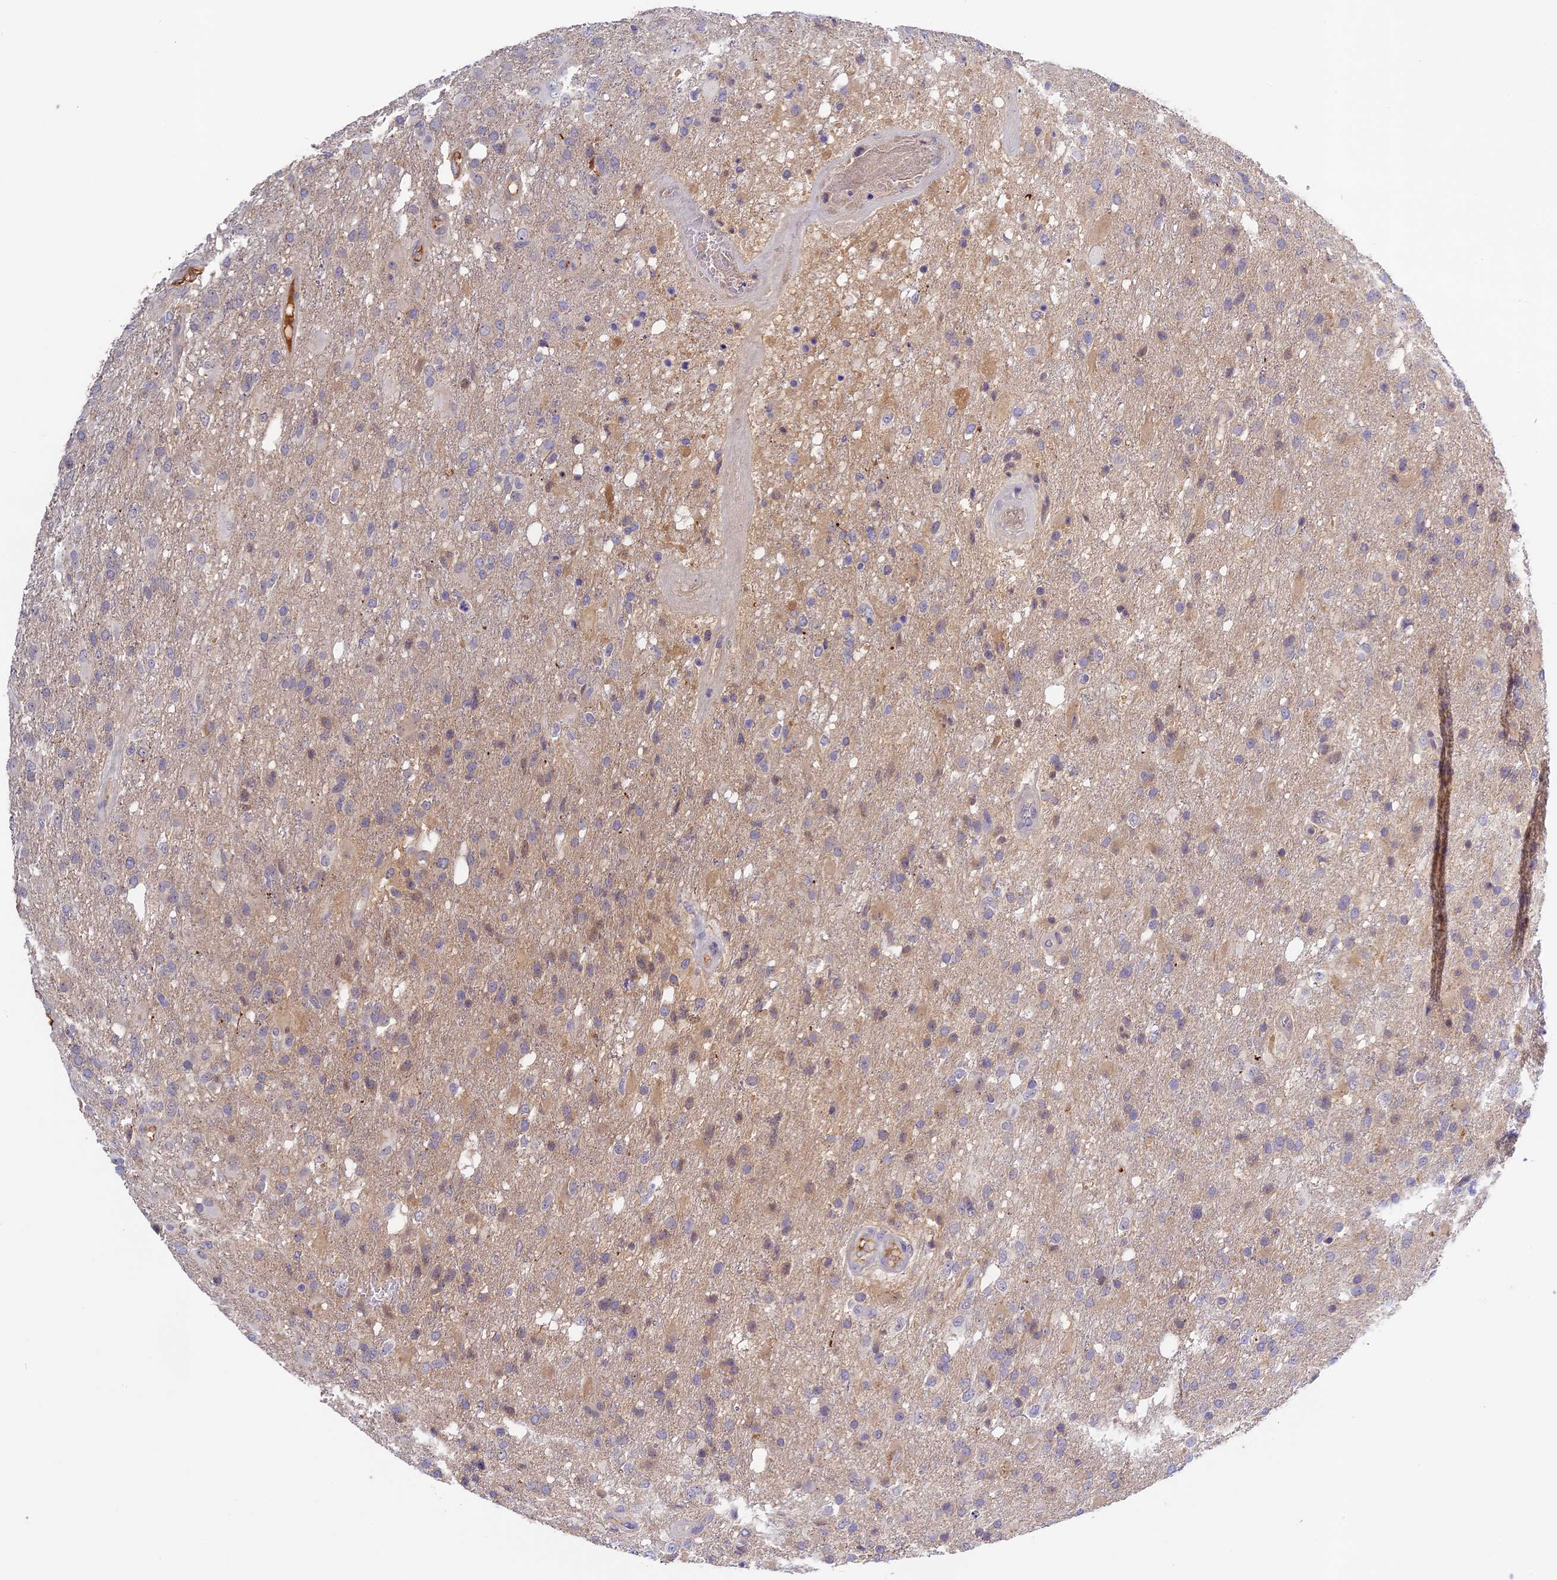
{"staining": {"intensity": "weak", "quantity": "<25%", "location": "cytoplasmic/membranous"}, "tissue": "glioma", "cell_type": "Tumor cells", "image_type": "cancer", "snomed": [{"axis": "morphology", "description": "Glioma, malignant, High grade"}, {"axis": "topography", "description": "Brain"}], "caption": "Human glioma stained for a protein using immunohistochemistry (IHC) demonstrates no positivity in tumor cells.", "gene": "ADGRD1", "patient": {"sex": "female", "age": 74}}